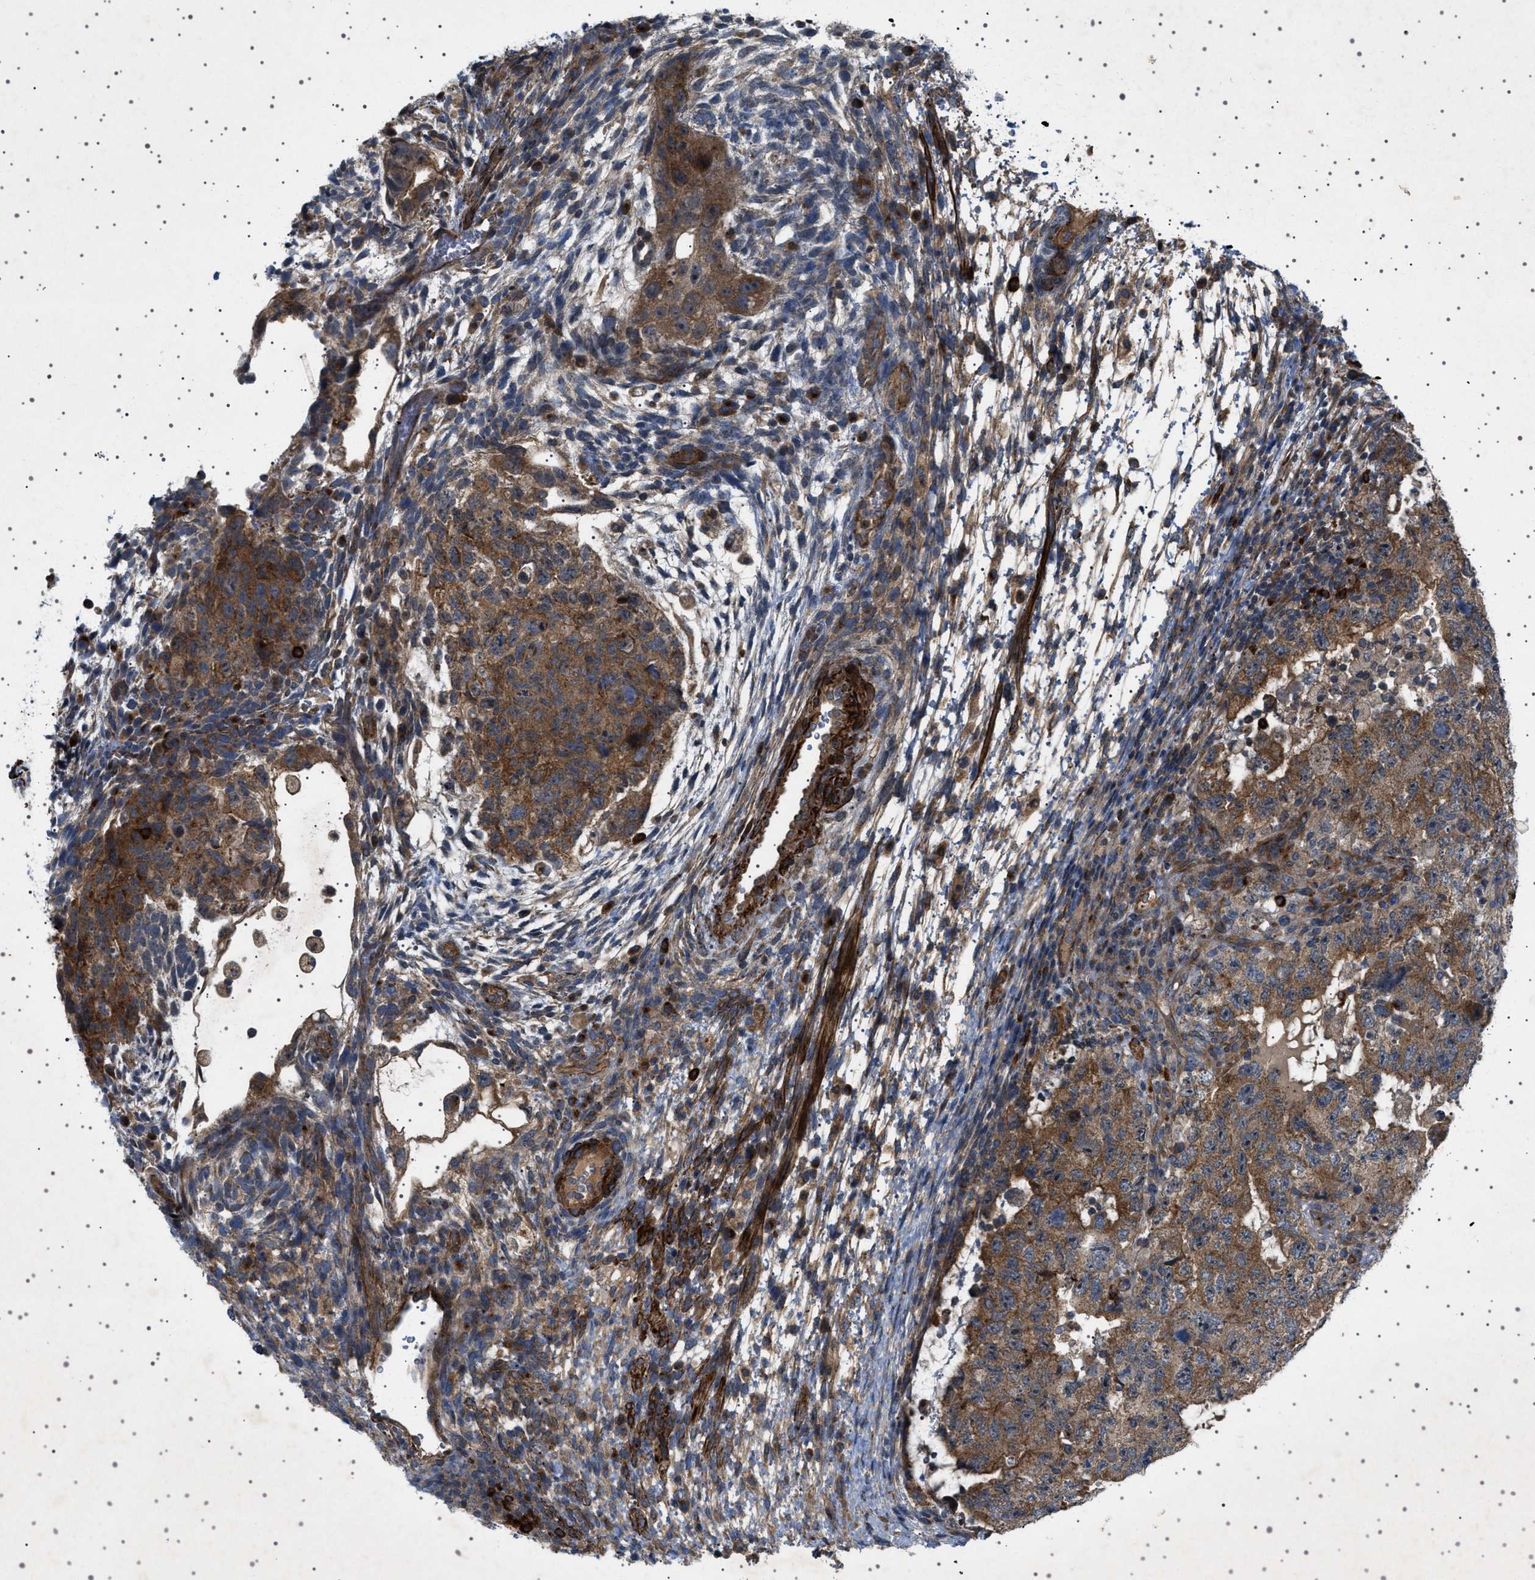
{"staining": {"intensity": "strong", "quantity": "25%-75%", "location": "cytoplasmic/membranous"}, "tissue": "testis cancer", "cell_type": "Tumor cells", "image_type": "cancer", "snomed": [{"axis": "morphology", "description": "Carcinoma, Embryonal, NOS"}, {"axis": "topography", "description": "Testis"}], "caption": "About 25%-75% of tumor cells in human embryonal carcinoma (testis) demonstrate strong cytoplasmic/membranous protein staining as visualized by brown immunohistochemical staining.", "gene": "CCDC186", "patient": {"sex": "male", "age": 36}}